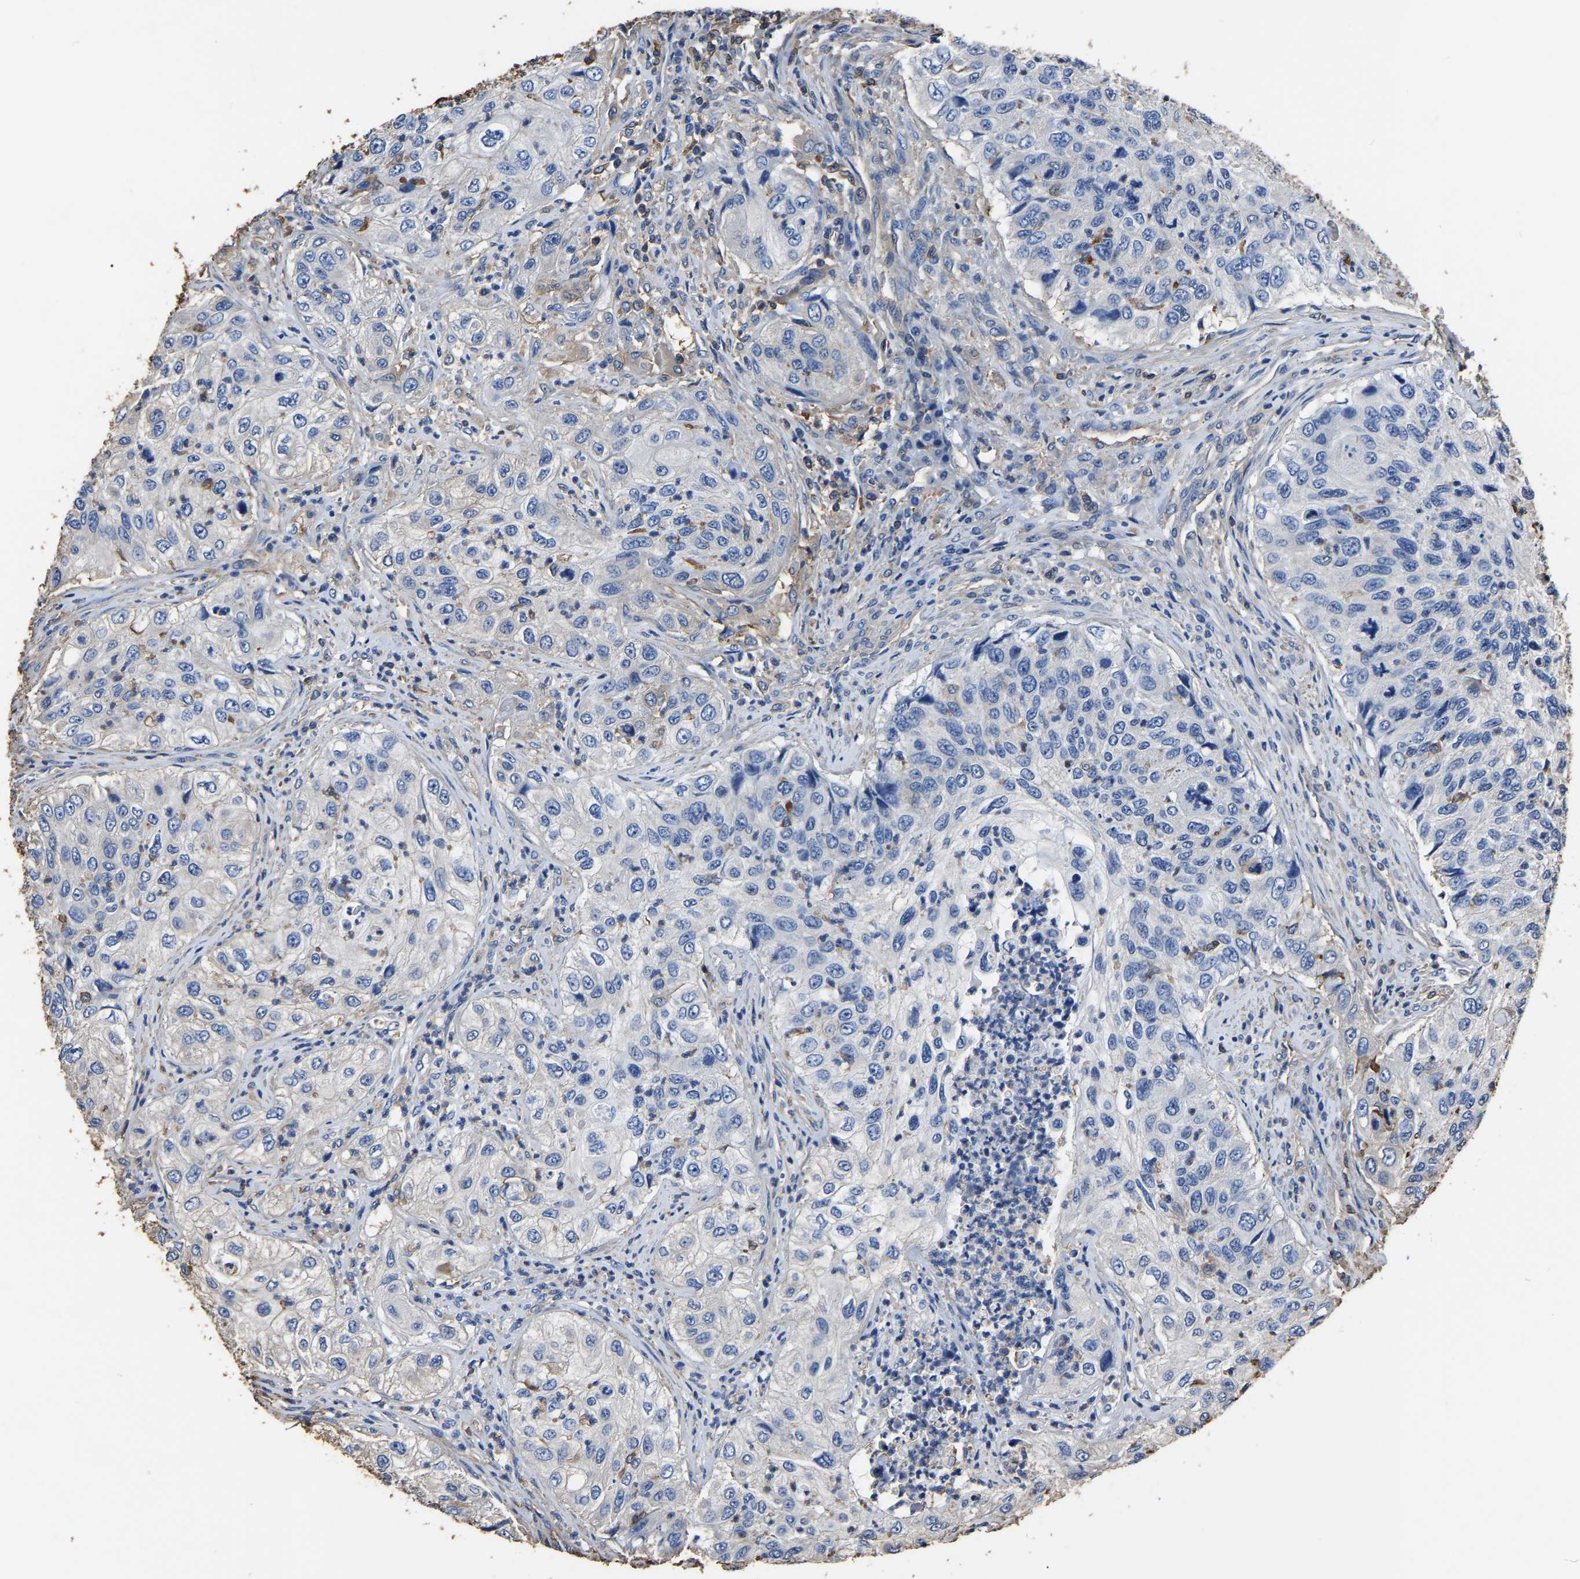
{"staining": {"intensity": "negative", "quantity": "none", "location": "none"}, "tissue": "urothelial cancer", "cell_type": "Tumor cells", "image_type": "cancer", "snomed": [{"axis": "morphology", "description": "Urothelial carcinoma, High grade"}, {"axis": "topography", "description": "Urinary bladder"}], "caption": "DAB immunohistochemical staining of urothelial cancer exhibits no significant expression in tumor cells.", "gene": "ARMT1", "patient": {"sex": "female", "age": 60}}